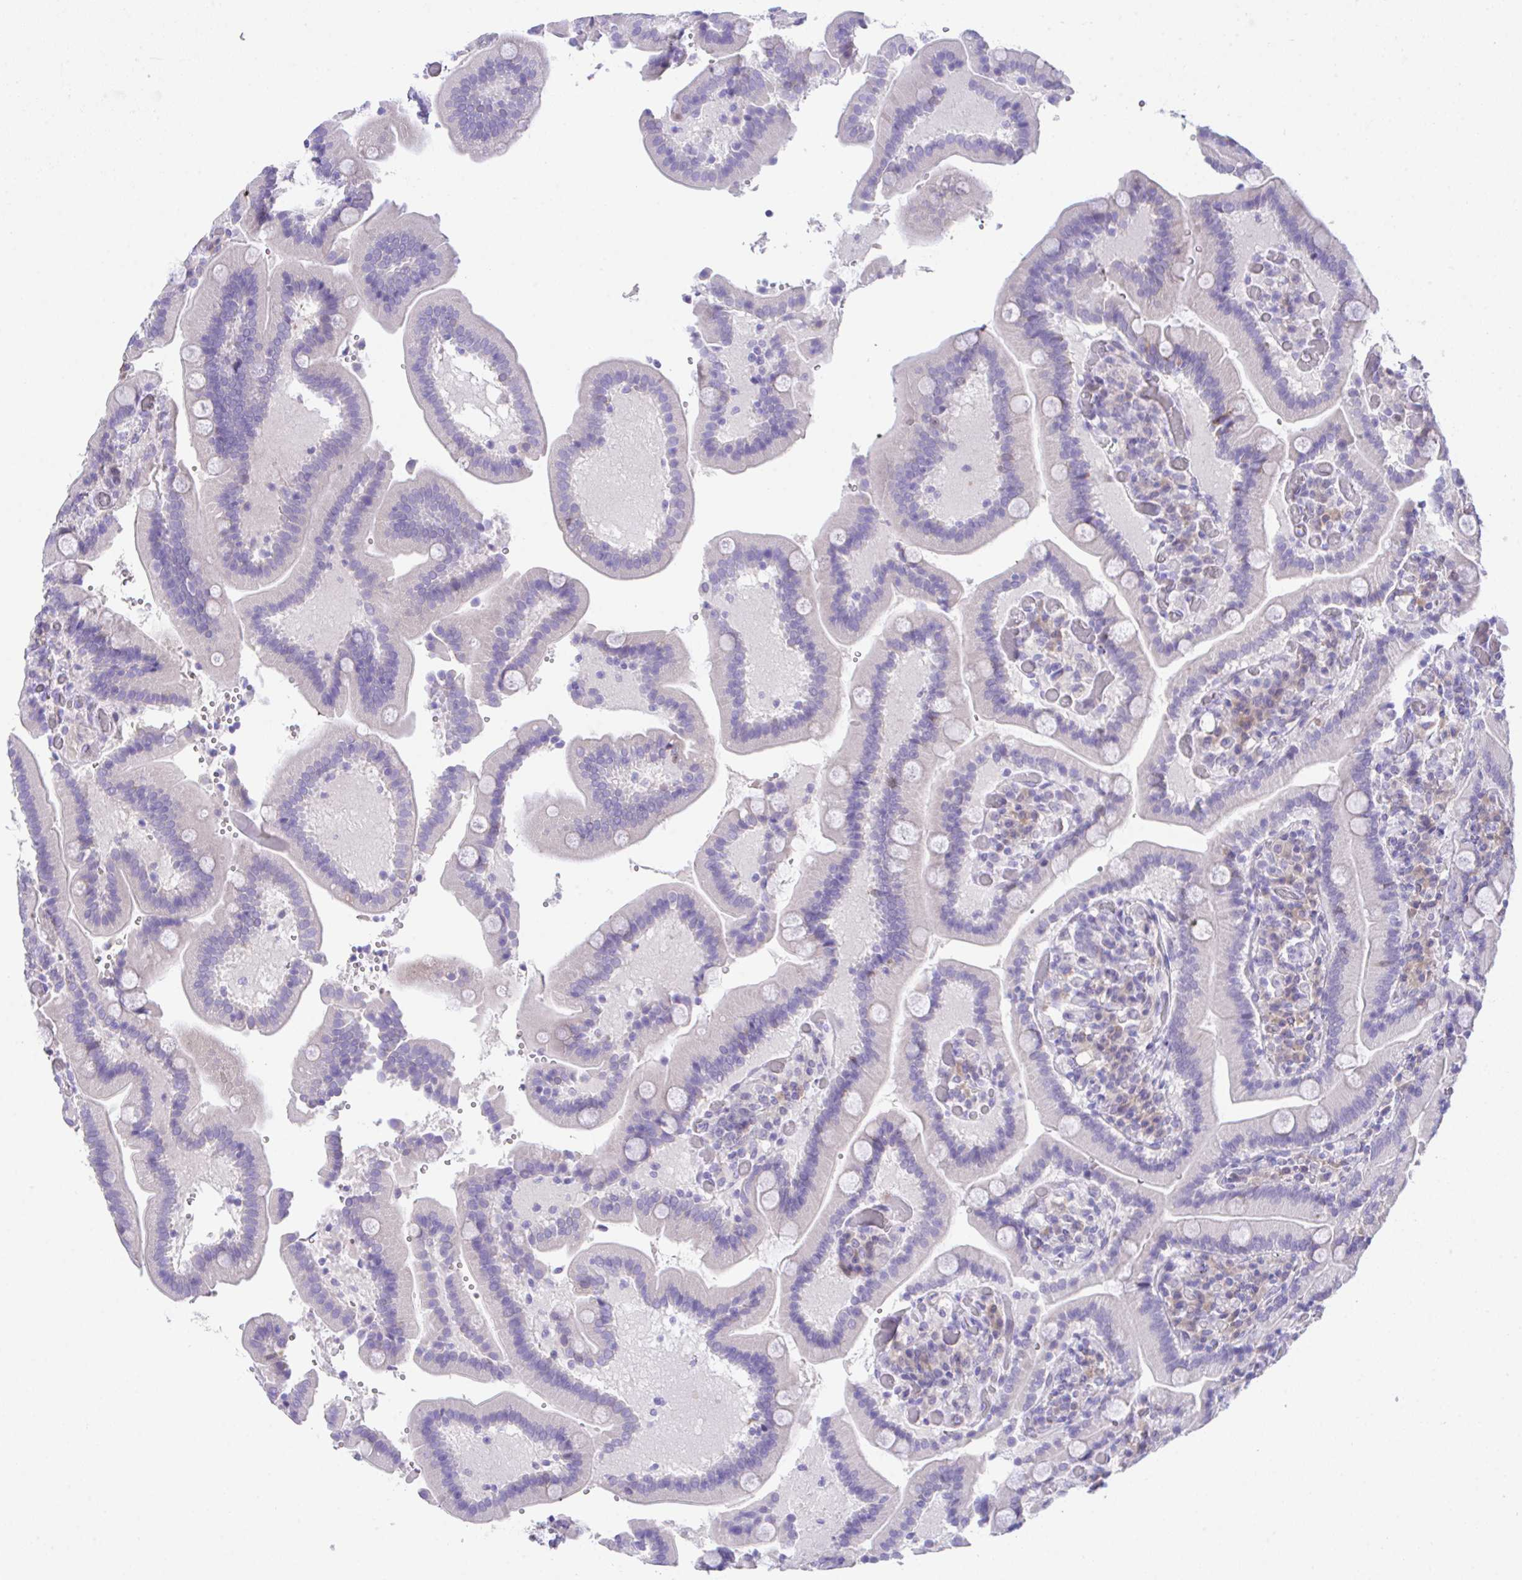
{"staining": {"intensity": "moderate", "quantity": "<25%", "location": "cytoplasmic/membranous"}, "tissue": "duodenum", "cell_type": "Glandular cells", "image_type": "normal", "snomed": [{"axis": "morphology", "description": "Normal tissue, NOS"}, {"axis": "topography", "description": "Duodenum"}], "caption": "Protein expression analysis of normal duodenum shows moderate cytoplasmic/membranous expression in approximately <25% of glandular cells. The protein is shown in brown color, while the nuclei are stained blue.", "gene": "HOXB4", "patient": {"sex": "female", "age": 62}}